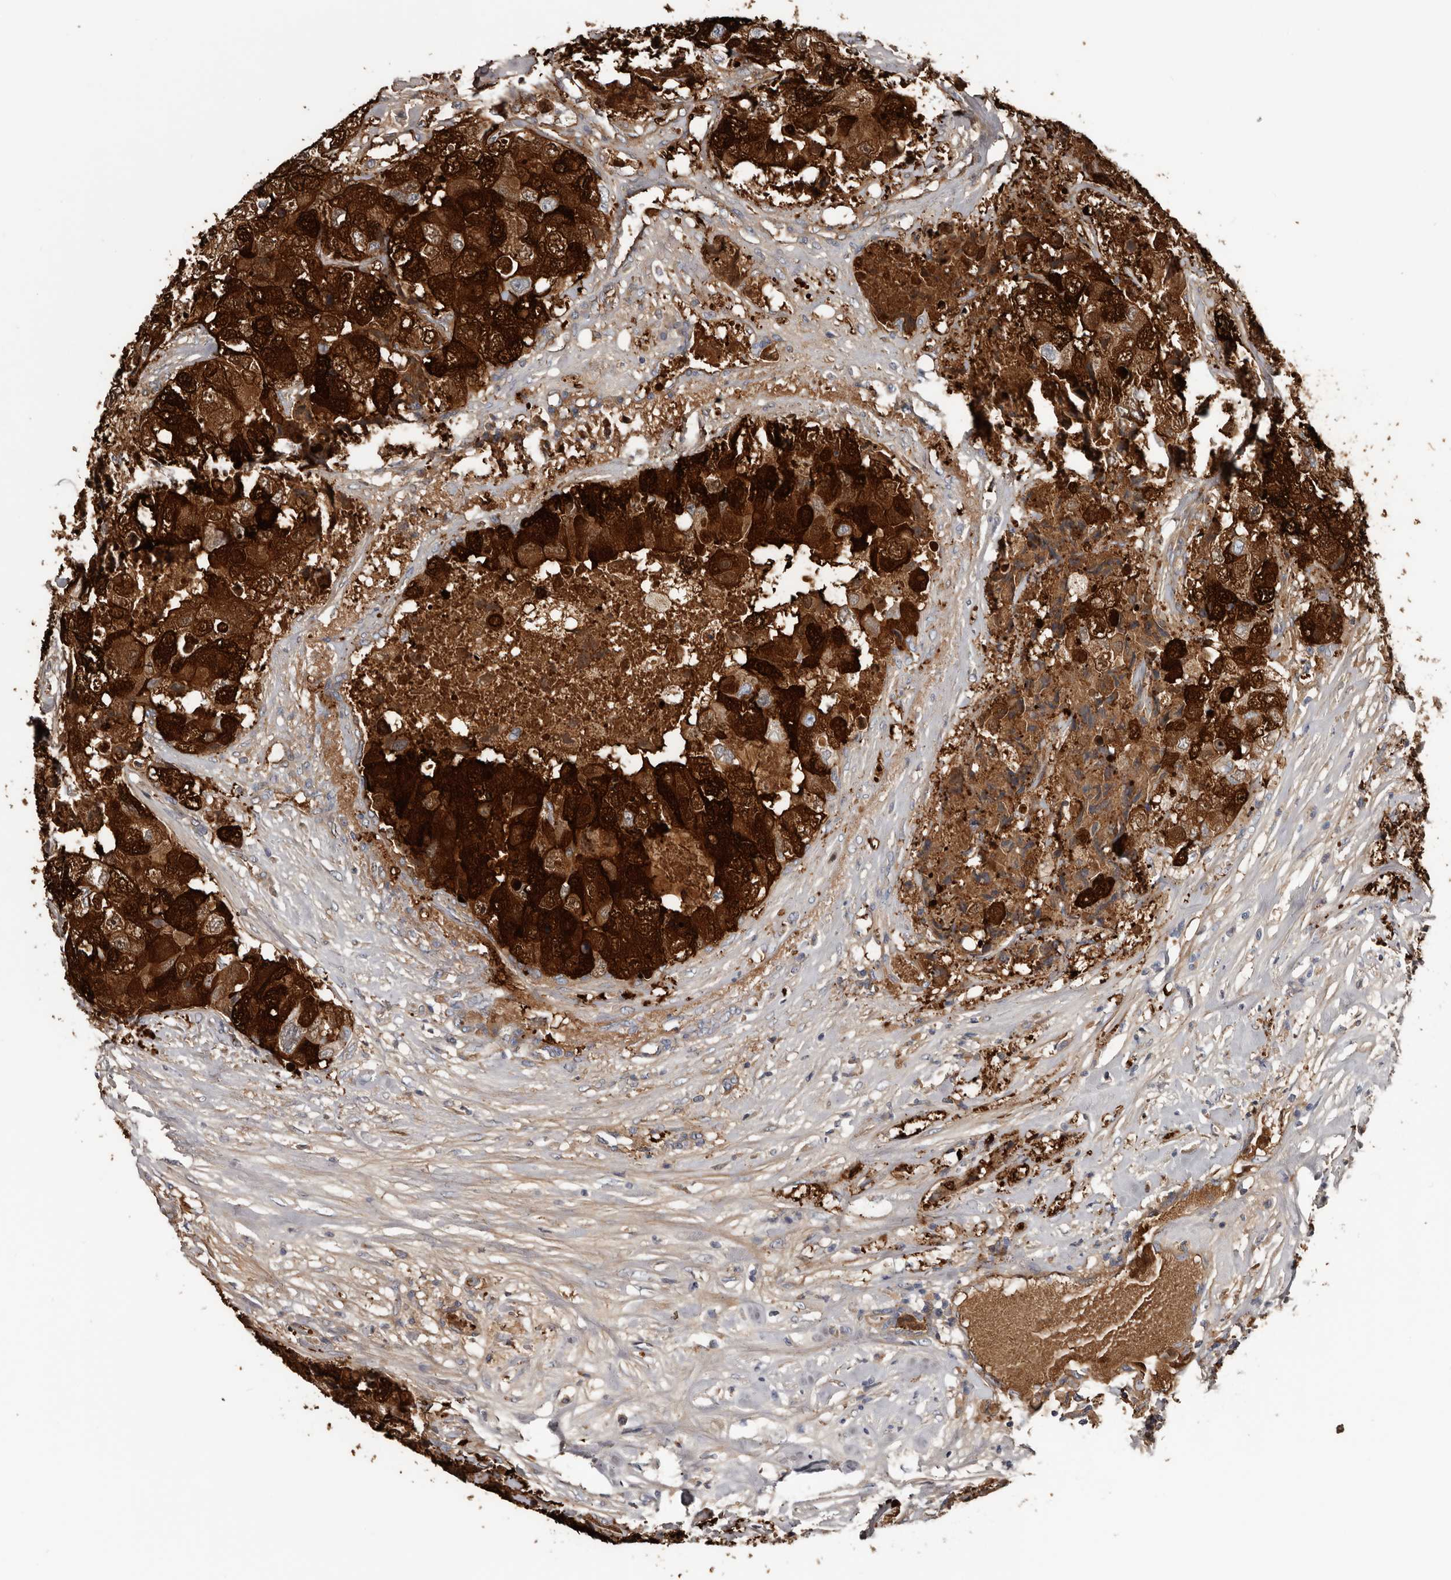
{"staining": {"intensity": "strong", "quantity": ">75%", "location": "cytoplasmic/membranous,nuclear"}, "tissue": "breast cancer", "cell_type": "Tumor cells", "image_type": "cancer", "snomed": [{"axis": "morphology", "description": "Duct carcinoma"}, {"axis": "topography", "description": "Breast"}], "caption": "Brown immunohistochemical staining in breast invasive ductal carcinoma displays strong cytoplasmic/membranous and nuclear staining in approximately >75% of tumor cells.", "gene": "FABP7", "patient": {"sex": "female", "age": 62}}